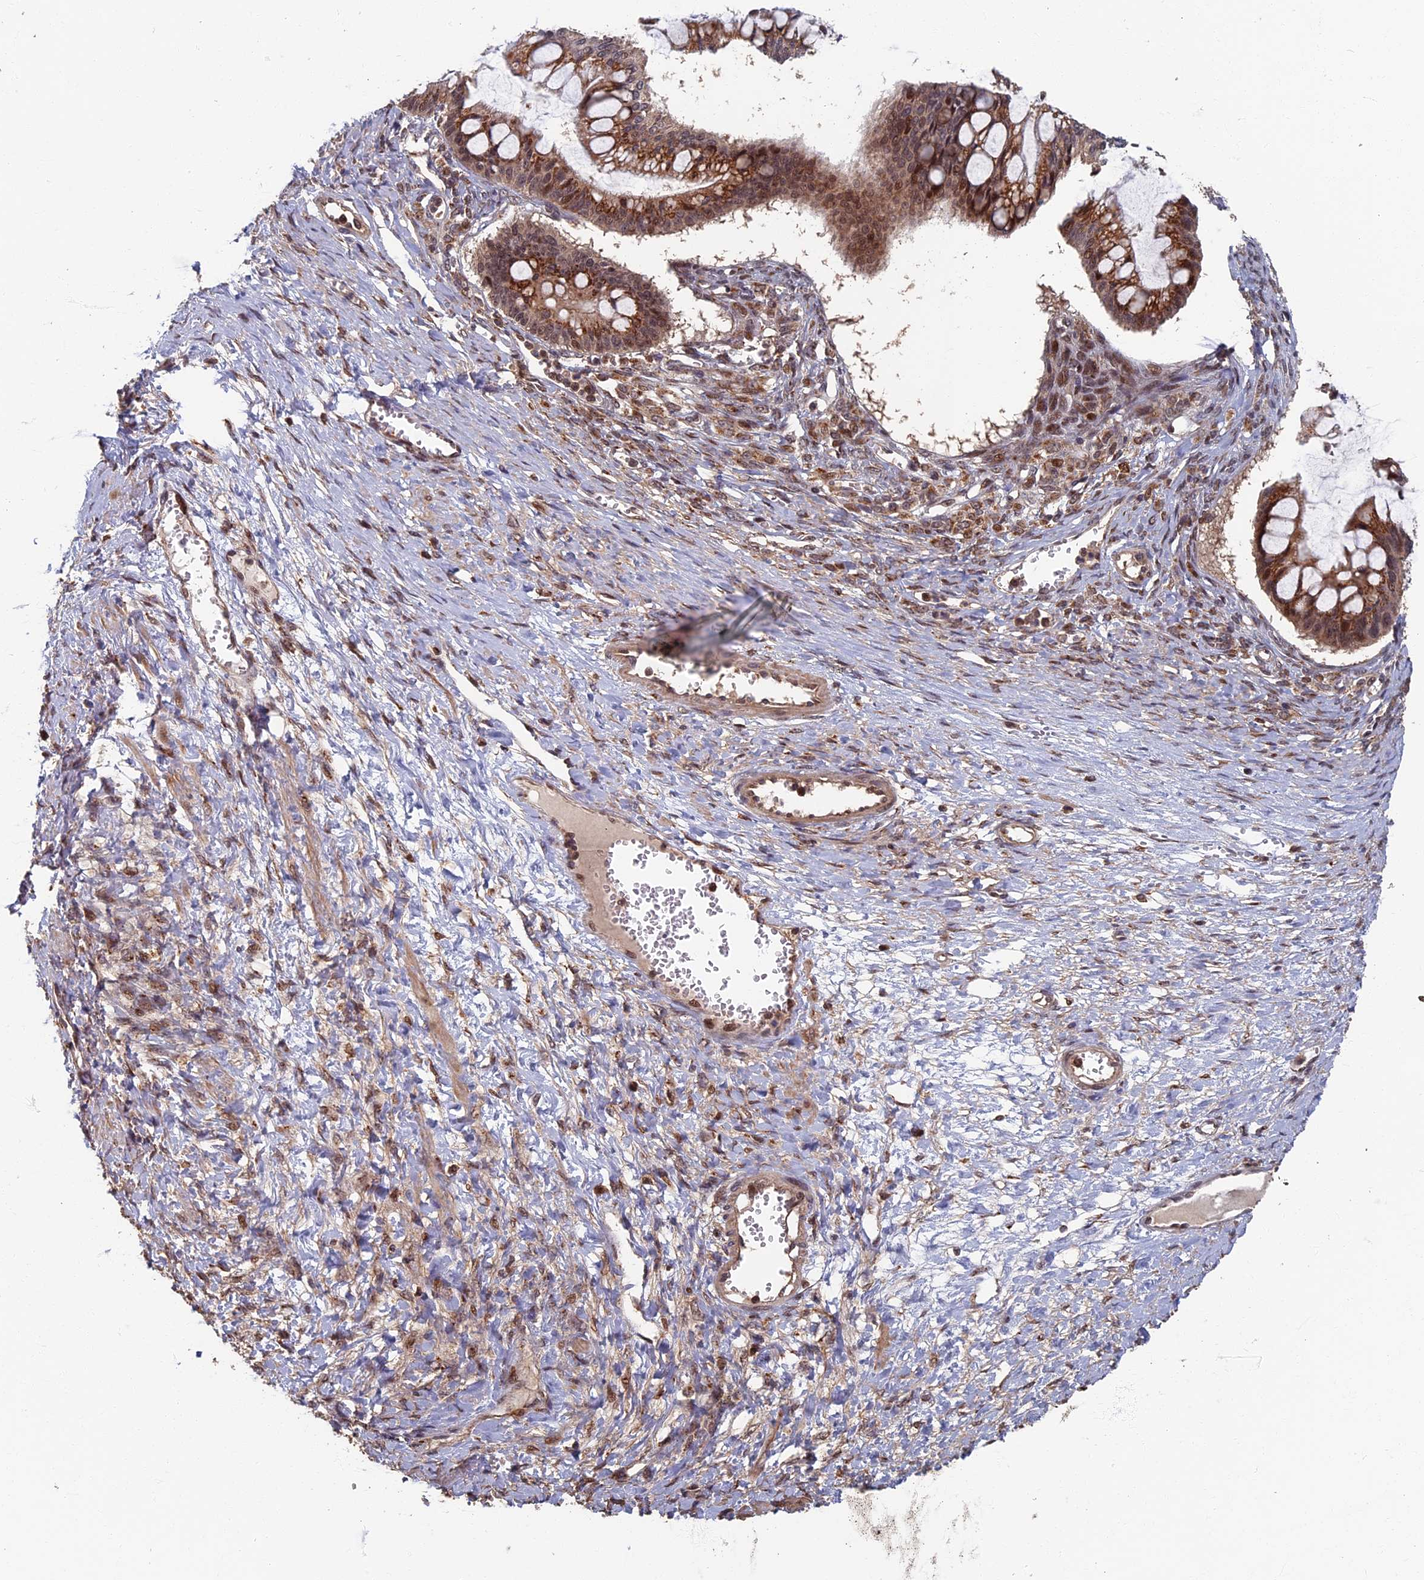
{"staining": {"intensity": "moderate", "quantity": ">75%", "location": "cytoplasmic/membranous,nuclear"}, "tissue": "ovarian cancer", "cell_type": "Tumor cells", "image_type": "cancer", "snomed": [{"axis": "morphology", "description": "Cystadenocarcinoma, mucinous, NOS"}, {"axis": "topography", "description": "Ovary"}], "caption": "Ovarian mucinous cystadenocarcinoma stained with a brown dye demonstrates moderate cytoplasmic/membranous and nuclear positive expression in about >75% of tumor cells.", "gene": "RASGRF1", "patient": {"sex": "female", "age": 73}}